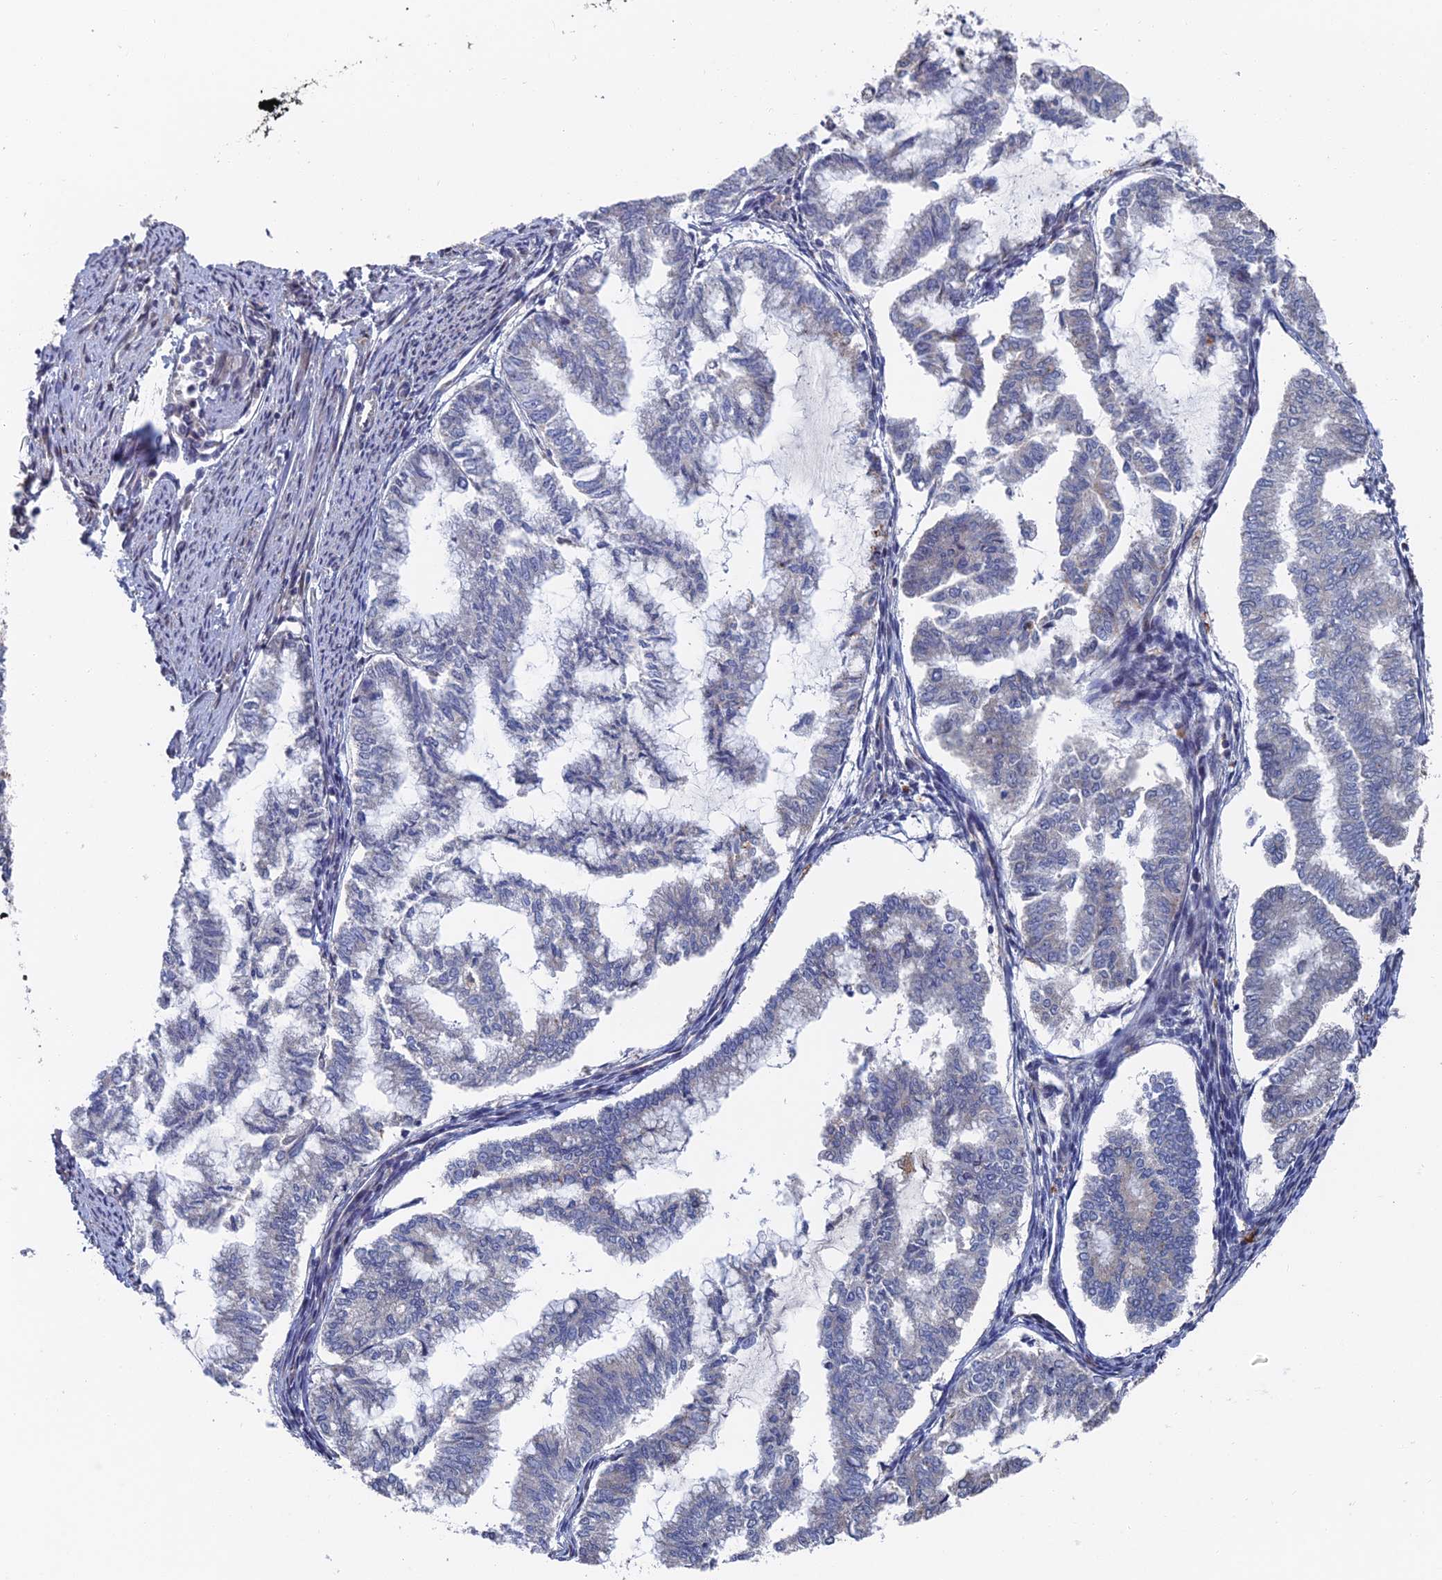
{"staining": {"intensity": "negative", "quantity": "none", "location": "none"}, "tissue": "endometrial cancer", "cell_type": "Tumor cells", "image_type": "cancer", "snomed": [{"axis": "morphology", "description": "Adenocarcinoma, NOS"}, {"axis": "topography", "description": "Endometrium"}], "caption": "The micrograph exhibits no significant positivity in tumor cells of endometrial adenocarcinoma. The staining was performed using DAB to visualize the protein expression in brown, while the nuclei were stained in blue with hematoxylin (Magnification: 20x).", "gene": "GTF2IRD1", "patient": {"sex": "female", "age": 79}}